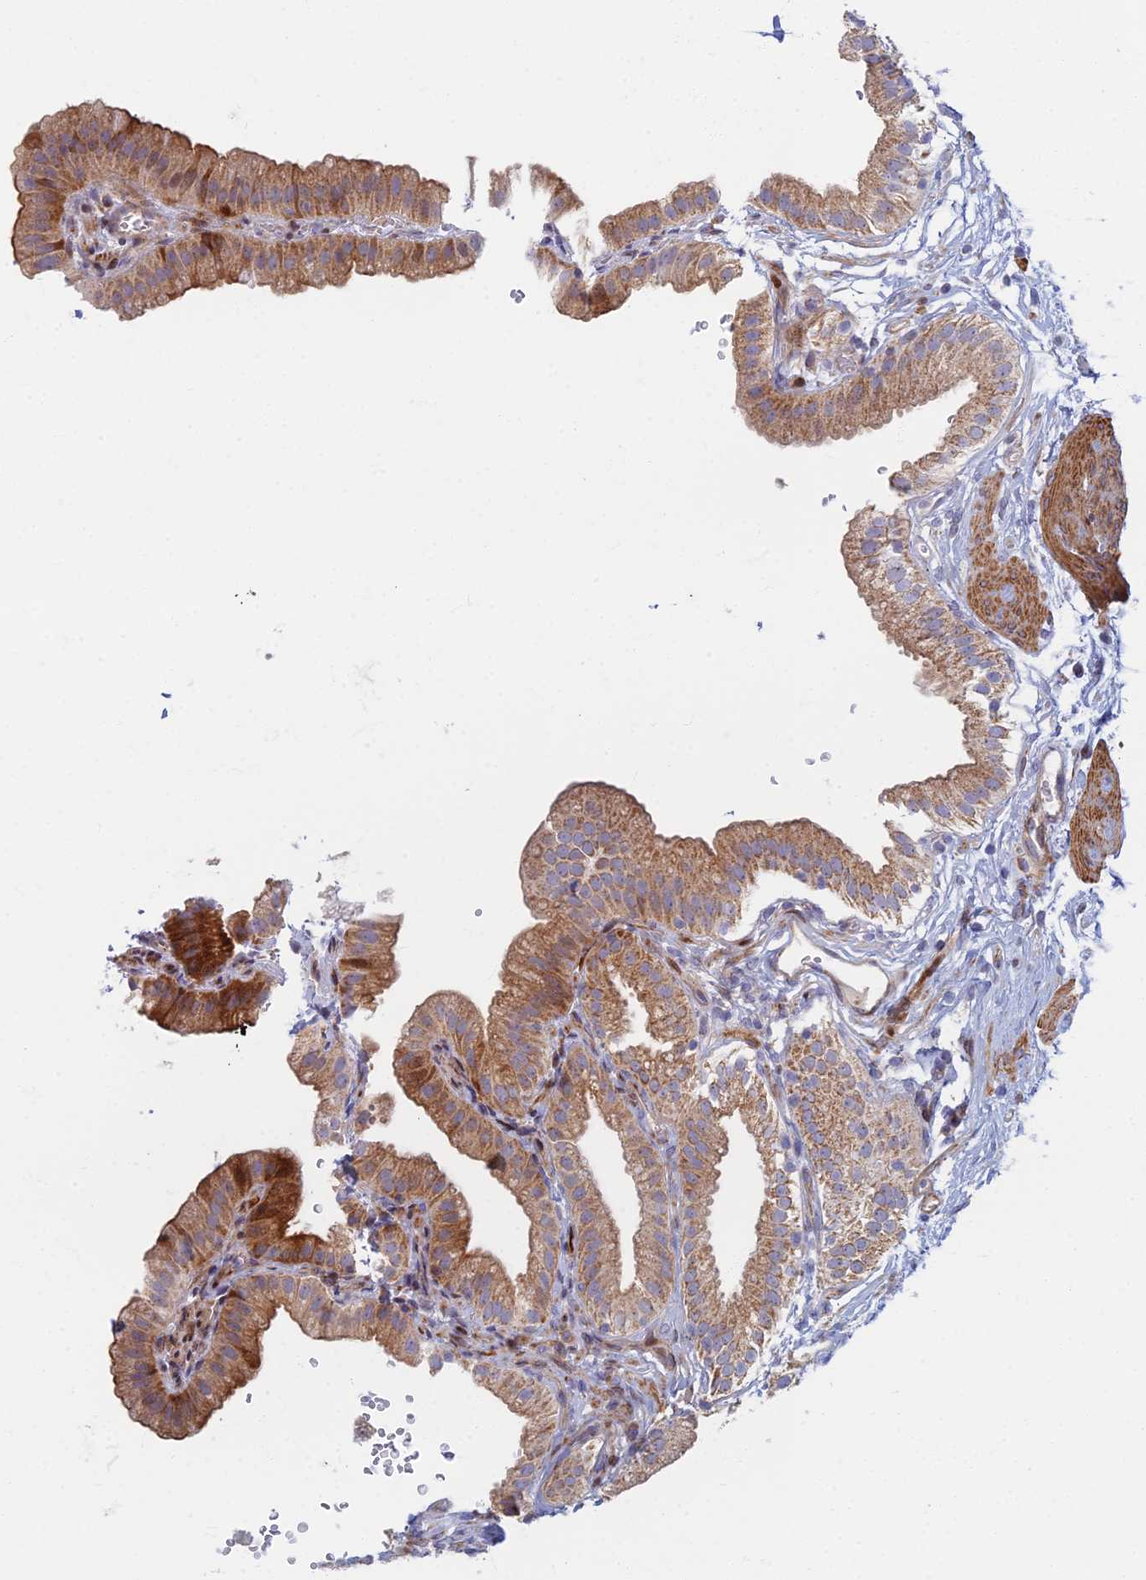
{"staining": {"intensity": "moderate", "quantity": "25%-75%", "location": "cytoplasmic/membranous"}, "tissue": "gallbladder", "cell_type": "Glandular cells", "image_type": "normal", "snomed": [{"axis": "morphology", "description": "Normal tissue, NOS"}, {"axis": "topography", "description": "Gallbladder"}], "caption": "A brown stain highlights moderate cytoplasmic/membranous positivity of a protein in glandular cells of benign gallbladder.", "gene": "C15orf40", "patient": {"sex": "female", "age": 61}}